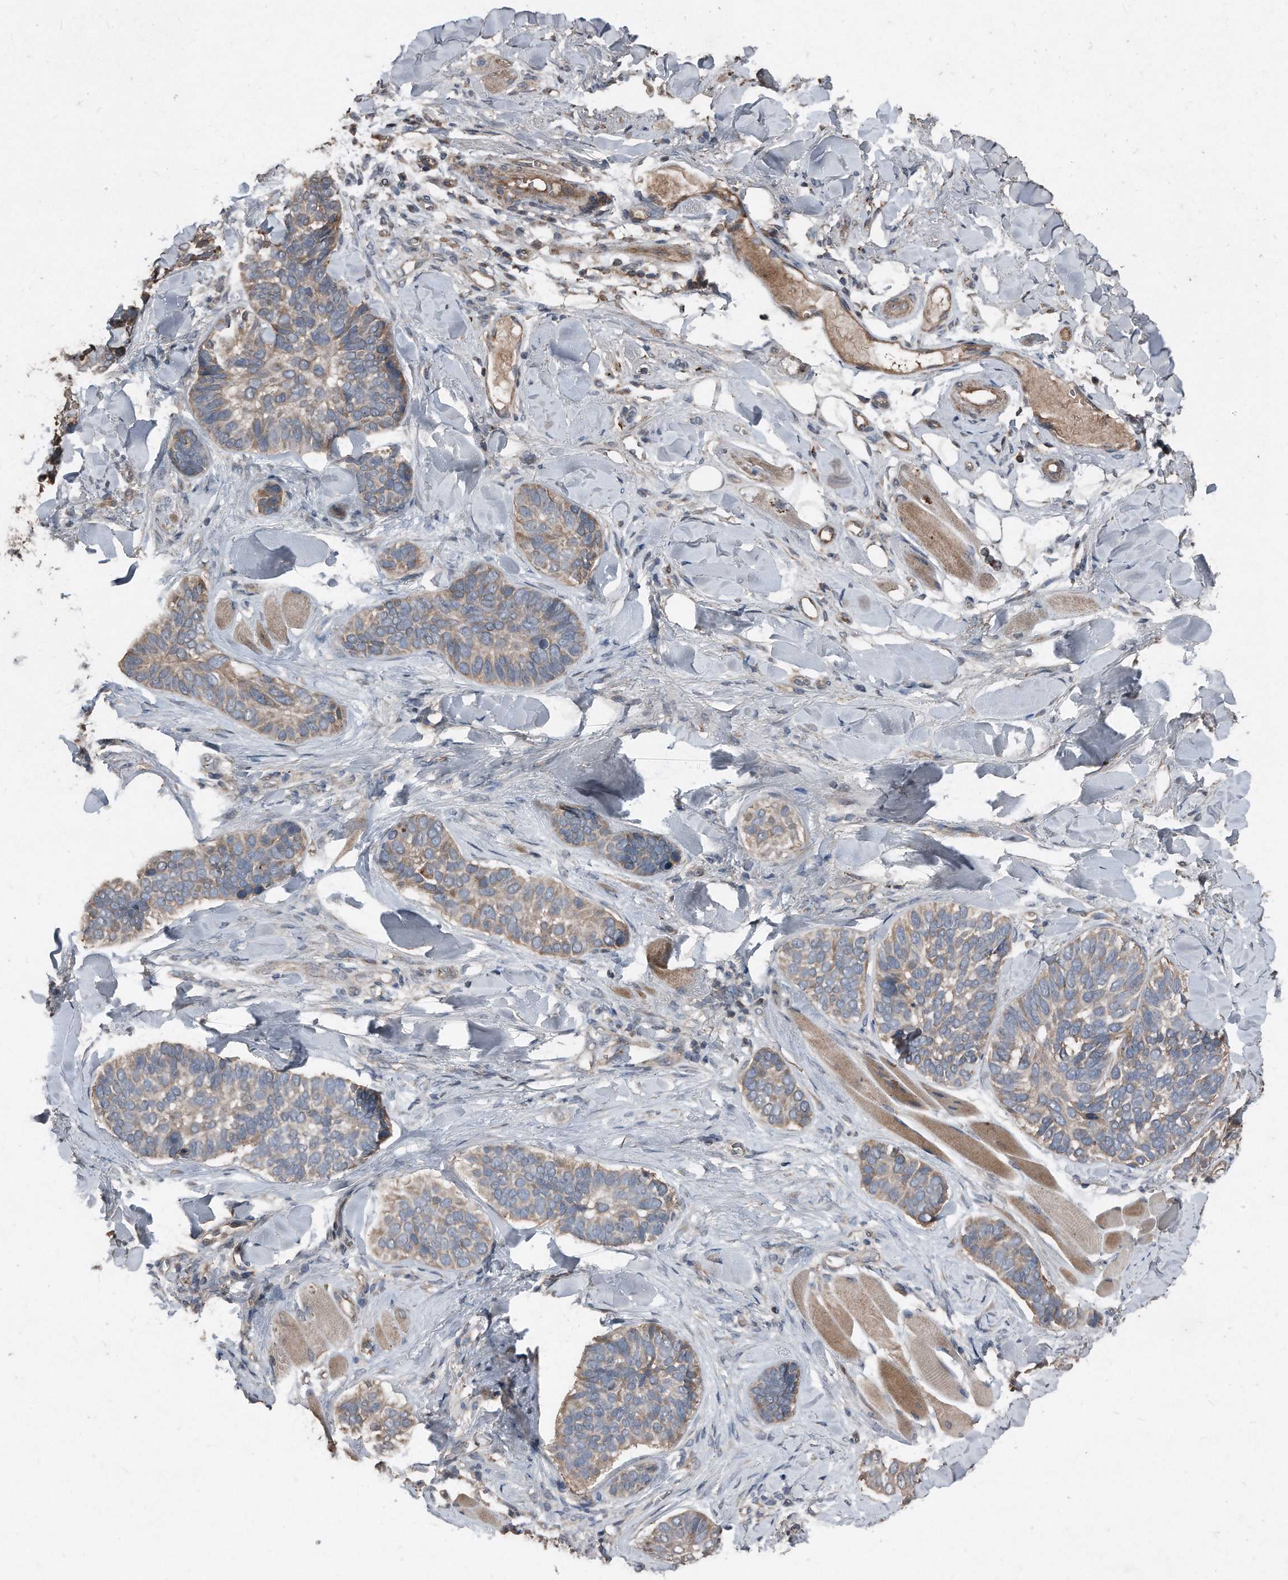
{"staining": {"intensity": "weak", "quantity": "25%-75%", "location": "cytoplasmic/membranous"}, "tissue": "skin cancer", "cell_type": "Tumor cells", "image_type": "cancer", "snomed": [{"axis": "morphology", "description": "Basal cell carcinoma"}, {"axis": "topography", "description": "Skin"}], "caption": "Protein staining of basal cell carcinoma (skin) tissue shows weak cytoplasmic/membranous expression in approximately 25%-75% of tumor cells.", "gene": "ANKRD10", "patient": {"sex": "male", "age": 62}}